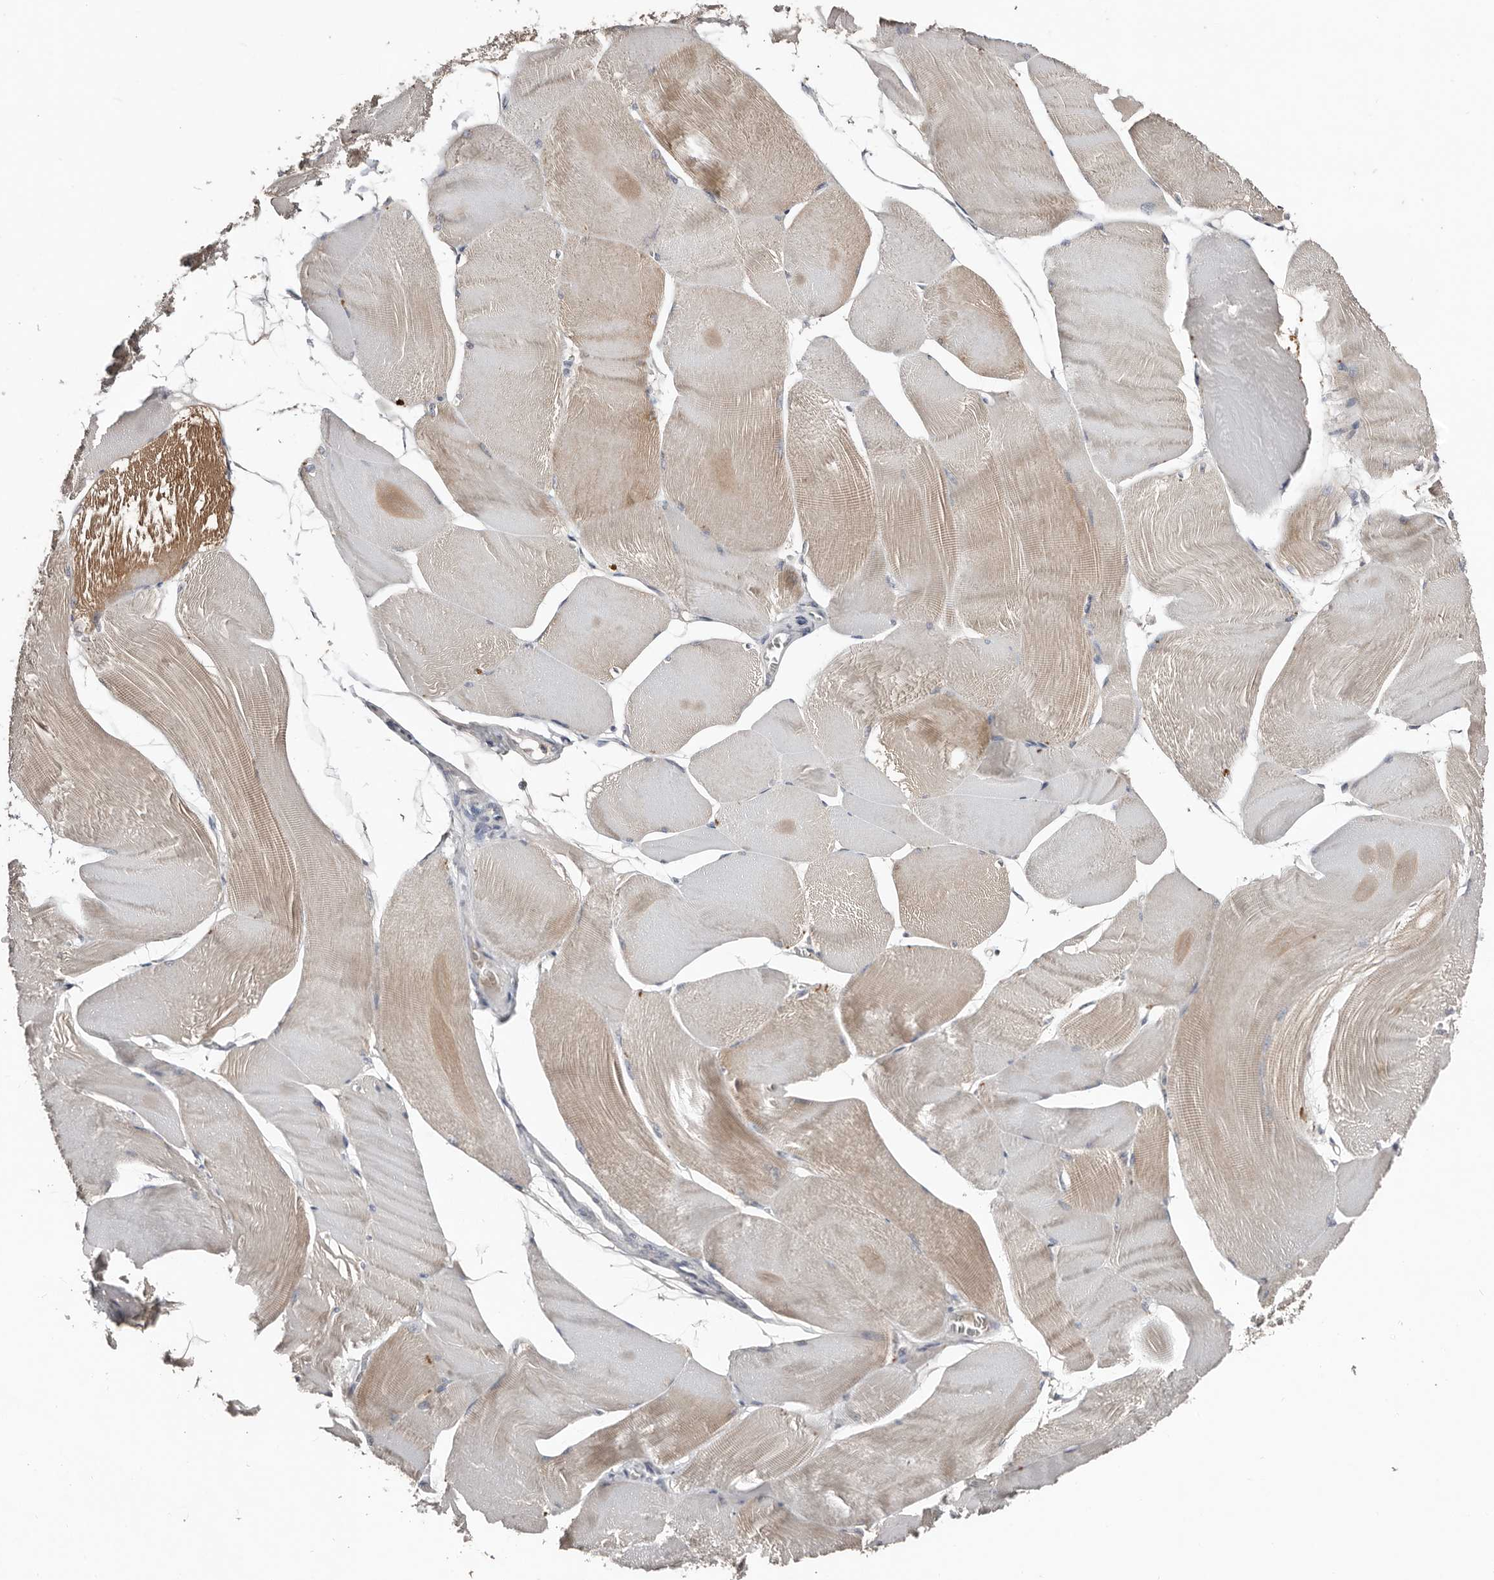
{"staining": {"intensity": "weak", "quantity": "25%-75%", "location": "cytoplasmic/membranous"}, "tissue": "skeletal muscle", "cell_type": "Myocytes", "image_type": "normal", "snomed": [{"axis": "morphology", "description": "Normal tissue, NOS"}, {"axis": "morphology", "description": "Basal cell carcinoma"}, {"axis": "topography", "description": "Skeletal muscle"}], "caption": "Skeletal muscle stained with a protein marker exhibits weak staining in myocytes.", "gene": "SLC39A2", "patient": {"sex": "female", "age": 64}}